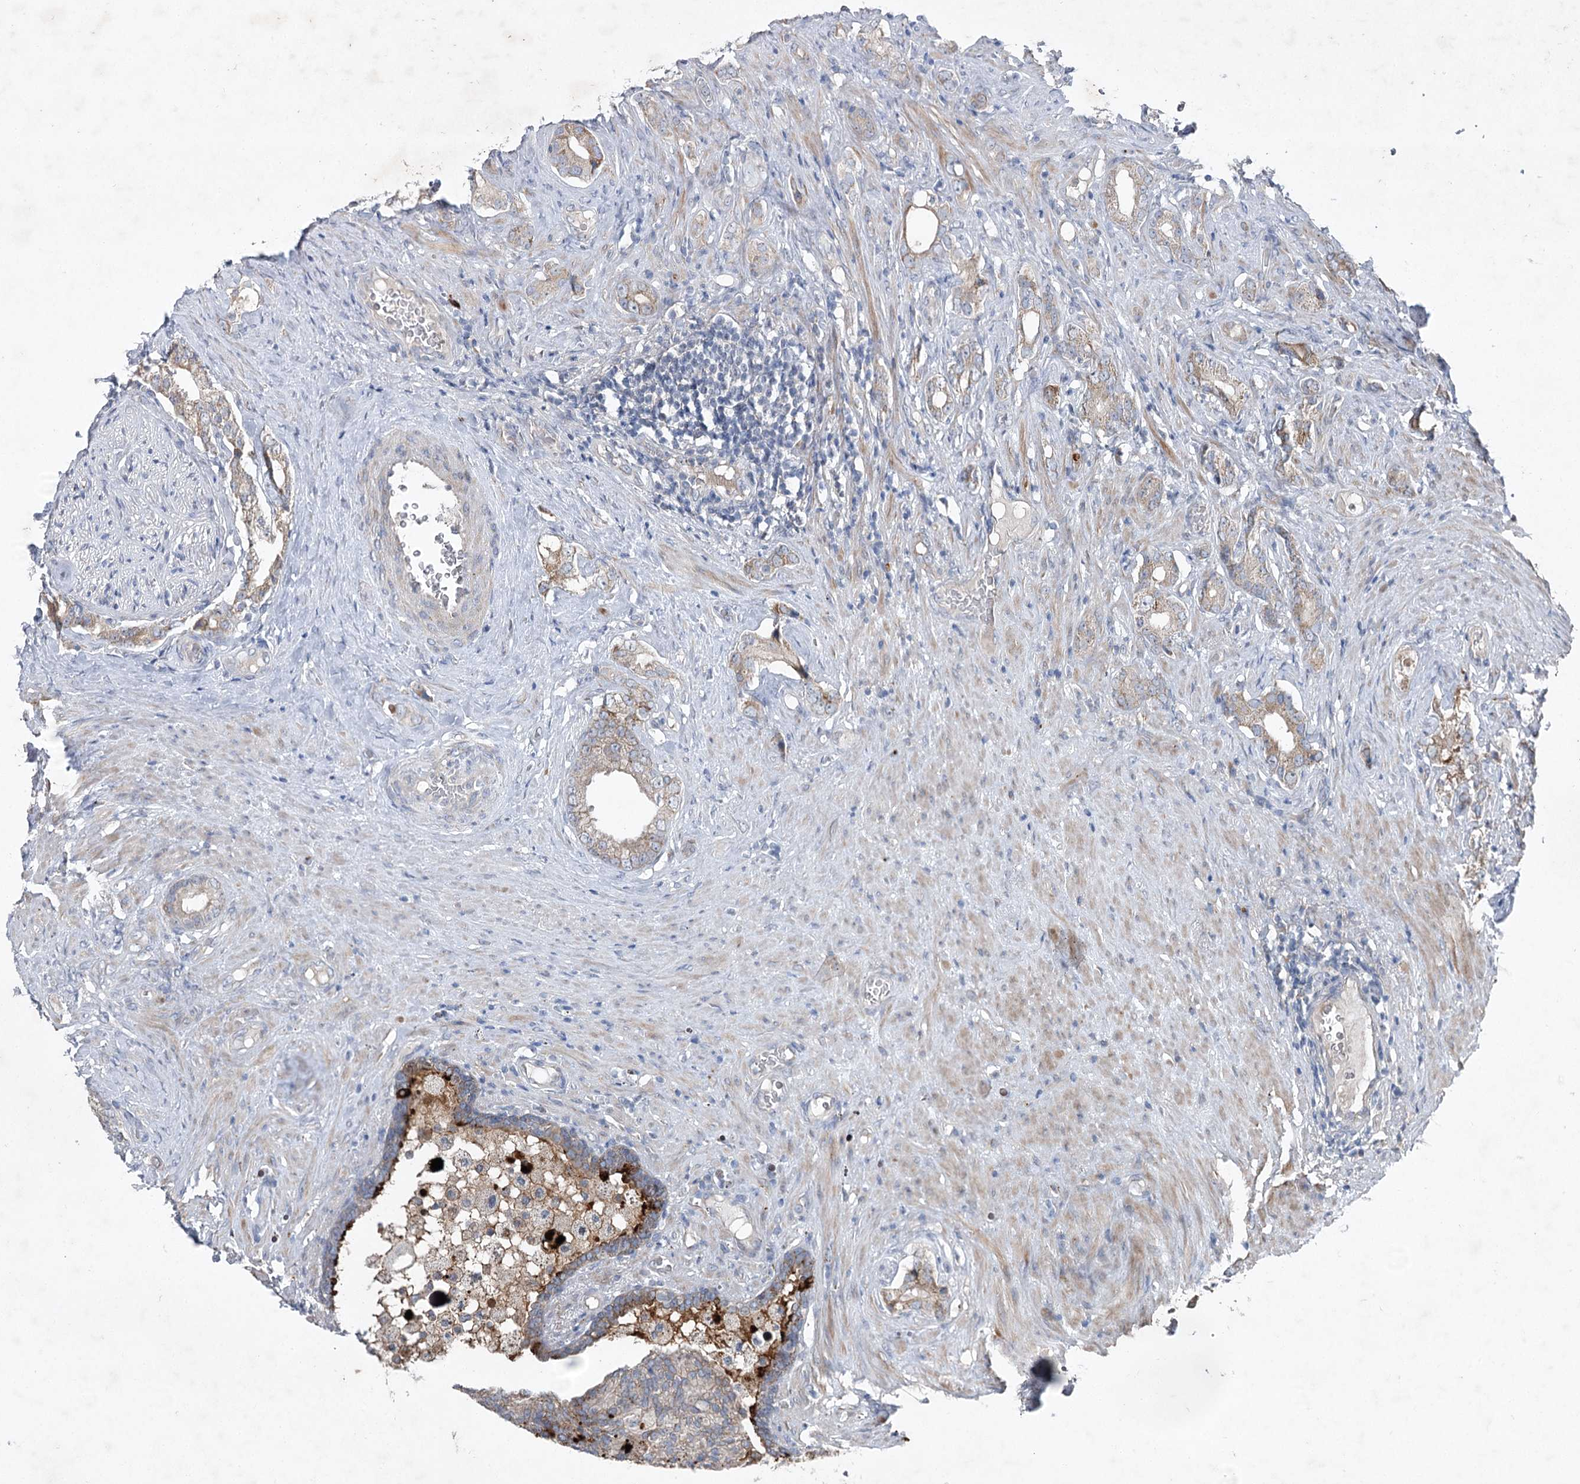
{"staining": {"intensity": "weak", "quantity": "<25%", "location": "cytoplasmic/membranous"}, "tissue": "prostate cancer", "cell_type": "Tumor cells", "image_type": "cancer", "snomed": [{"axis": "morphology", "description": "Adenocarcinoma, Low grade"}, {"axis": "topography", "description": "Prostate"}], "caption": "Image shows no significant protein expression in tumor cells of prostate adenocarcinoma (low-grade).", "gene": "PLA2G12A", "patient": {"sex": "male", "age": 71}}